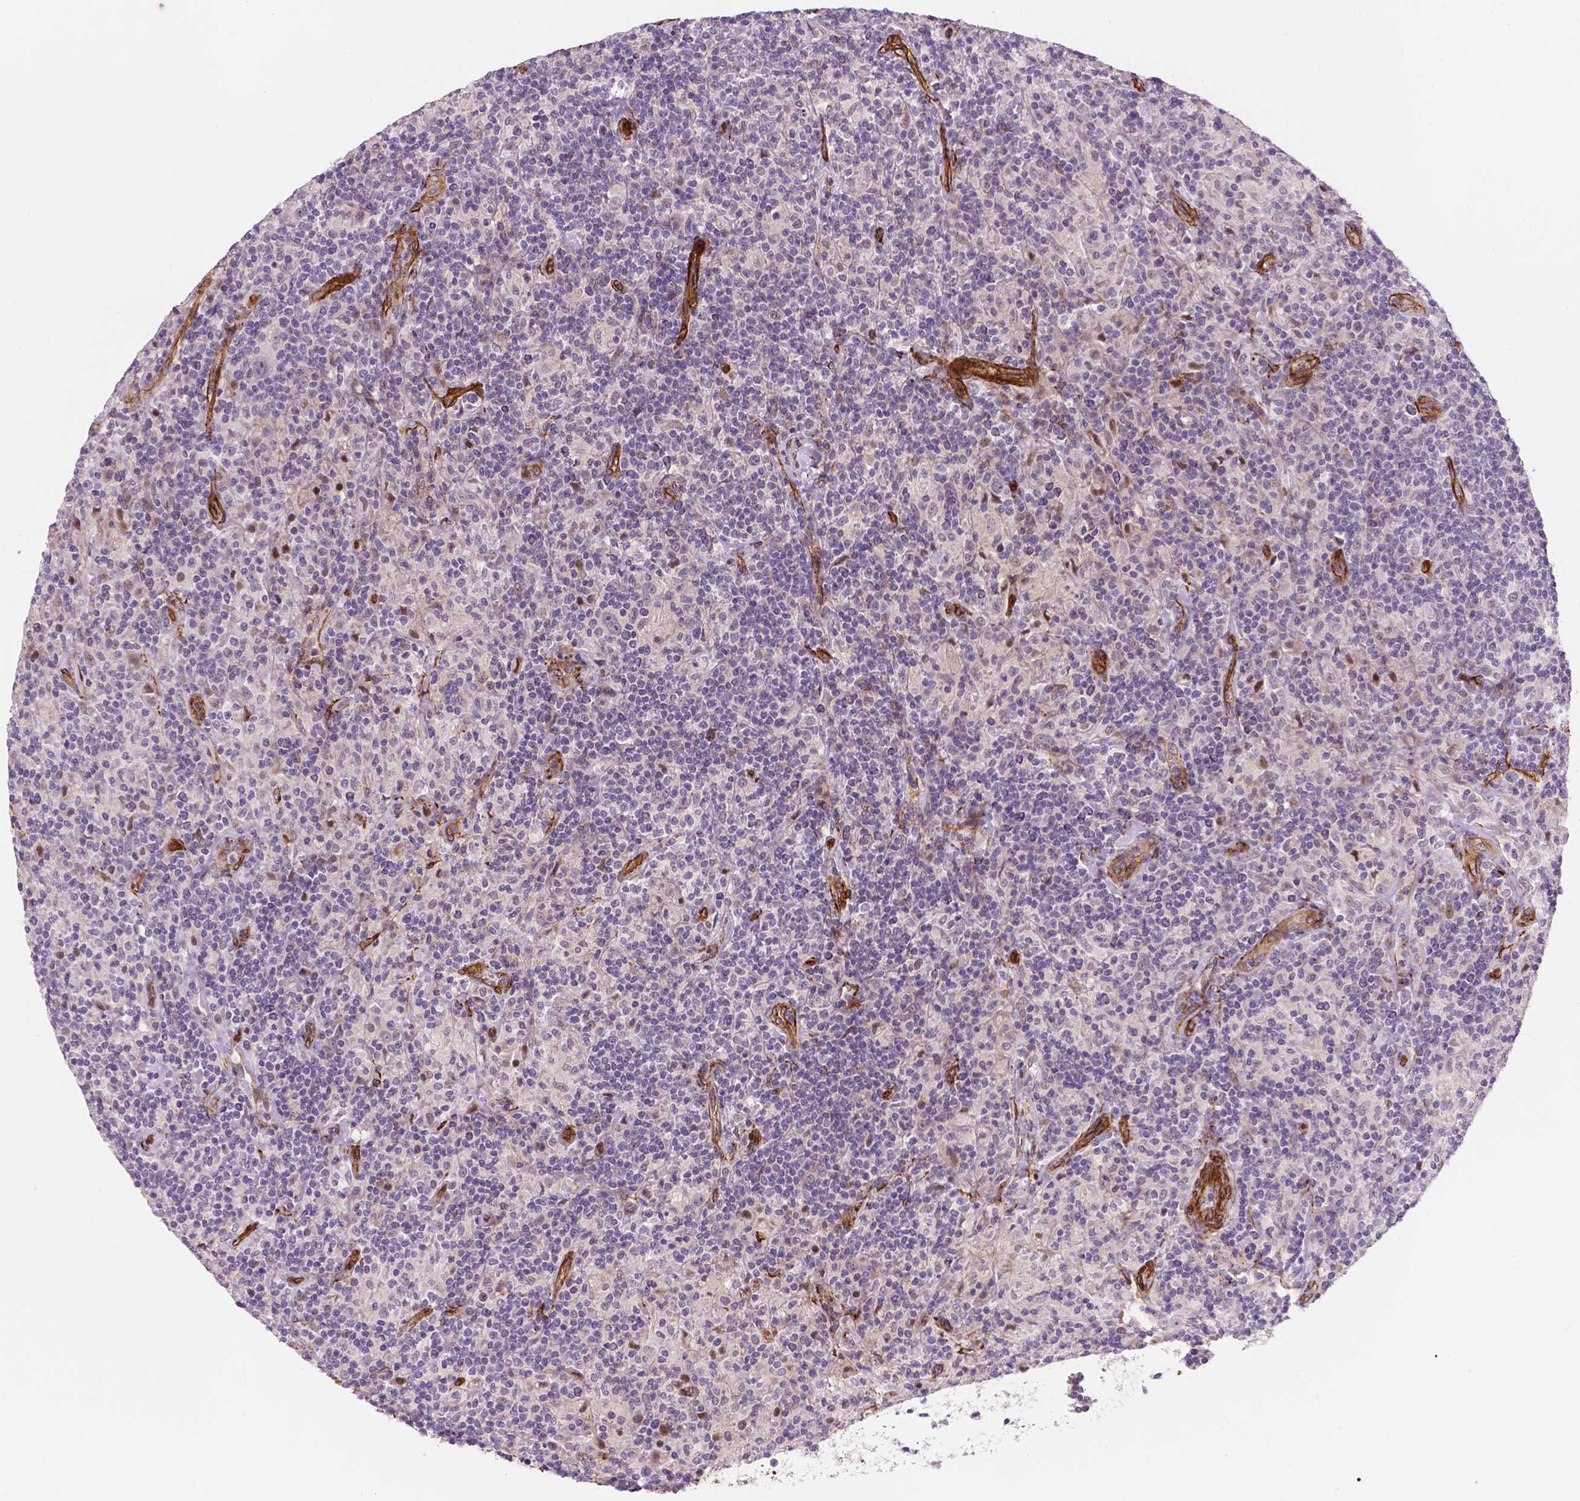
{"staining": {"intensity": "negative", "quantity": "none", "location": "none"}, "tissue": "lymphoma", "cell_type": "Tumor cells", "image_type": "cancer", "snomed": [{"axis": "morphology", "description": "Hodgkin's disease, NOS"}, {"axis": "topography", "description": "Lymph node"}], "caption": "High power microscopy micrograph of an immunohistochemistry (IHC) image of lymphoma, revealing no significant positivity in tumor cells.", "gene": "EGFL8", "patient": {"sex": "male", "age": 70}}